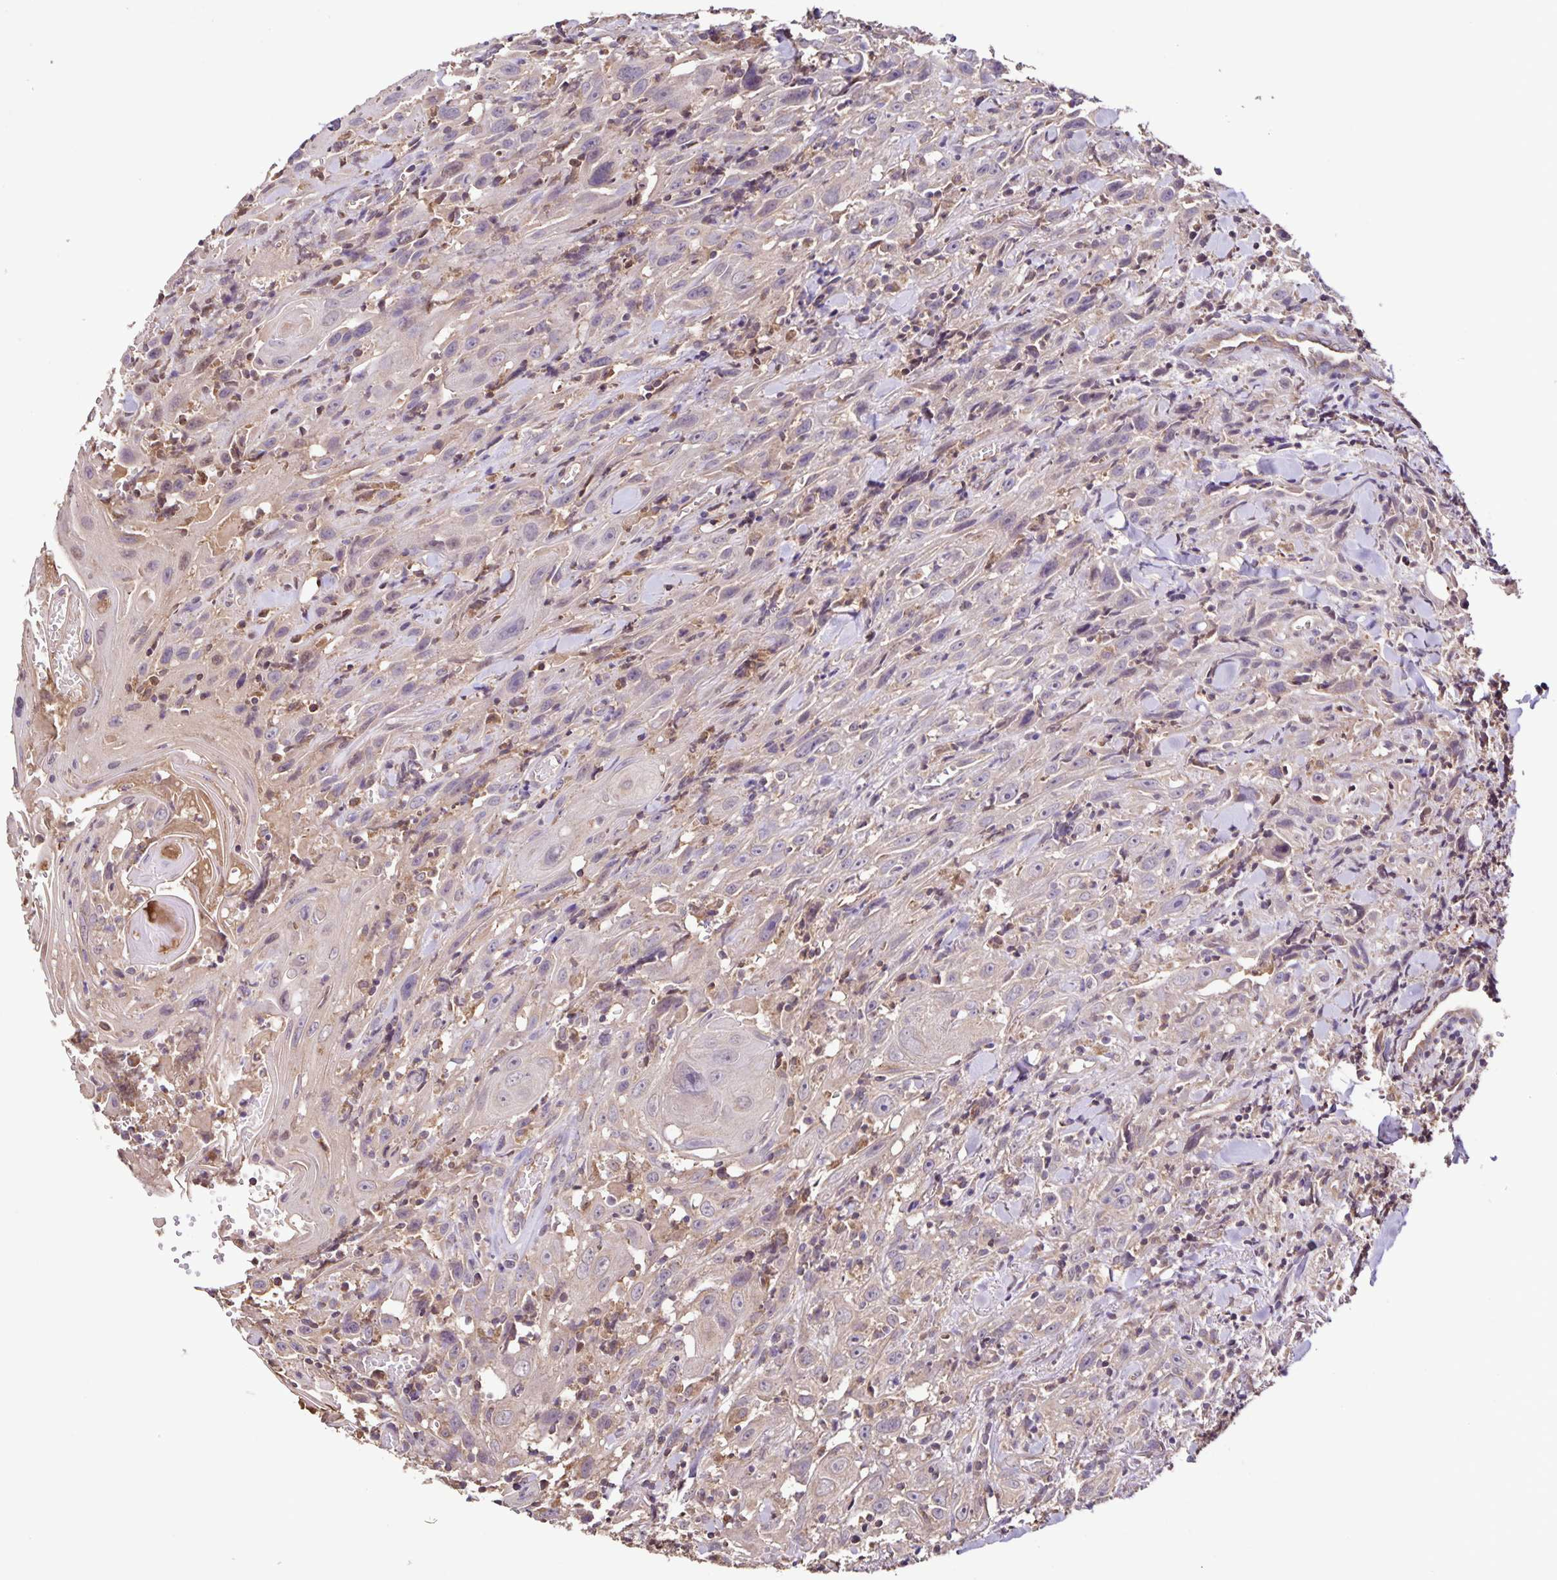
{"staining": {"intensity": "weak", "quantity": "<25%", "location": "cytoplasmic/membranous"}, "tissue": "head and neck cancer", "cell_type": "Tumor cells", "image_type": "cancer", "snomed": [{"axis": "morphology", "description": "Squamous cell carcinoma, NOS"}, {"axis": "topography", "description": "Head-Neck"}], "caption": "Photomicrograph shows no protein staining in tumor cells of head and neck cancer tissue.", "gene": "MAN1A1", "patient": {"sex": "female", "age": 95}}